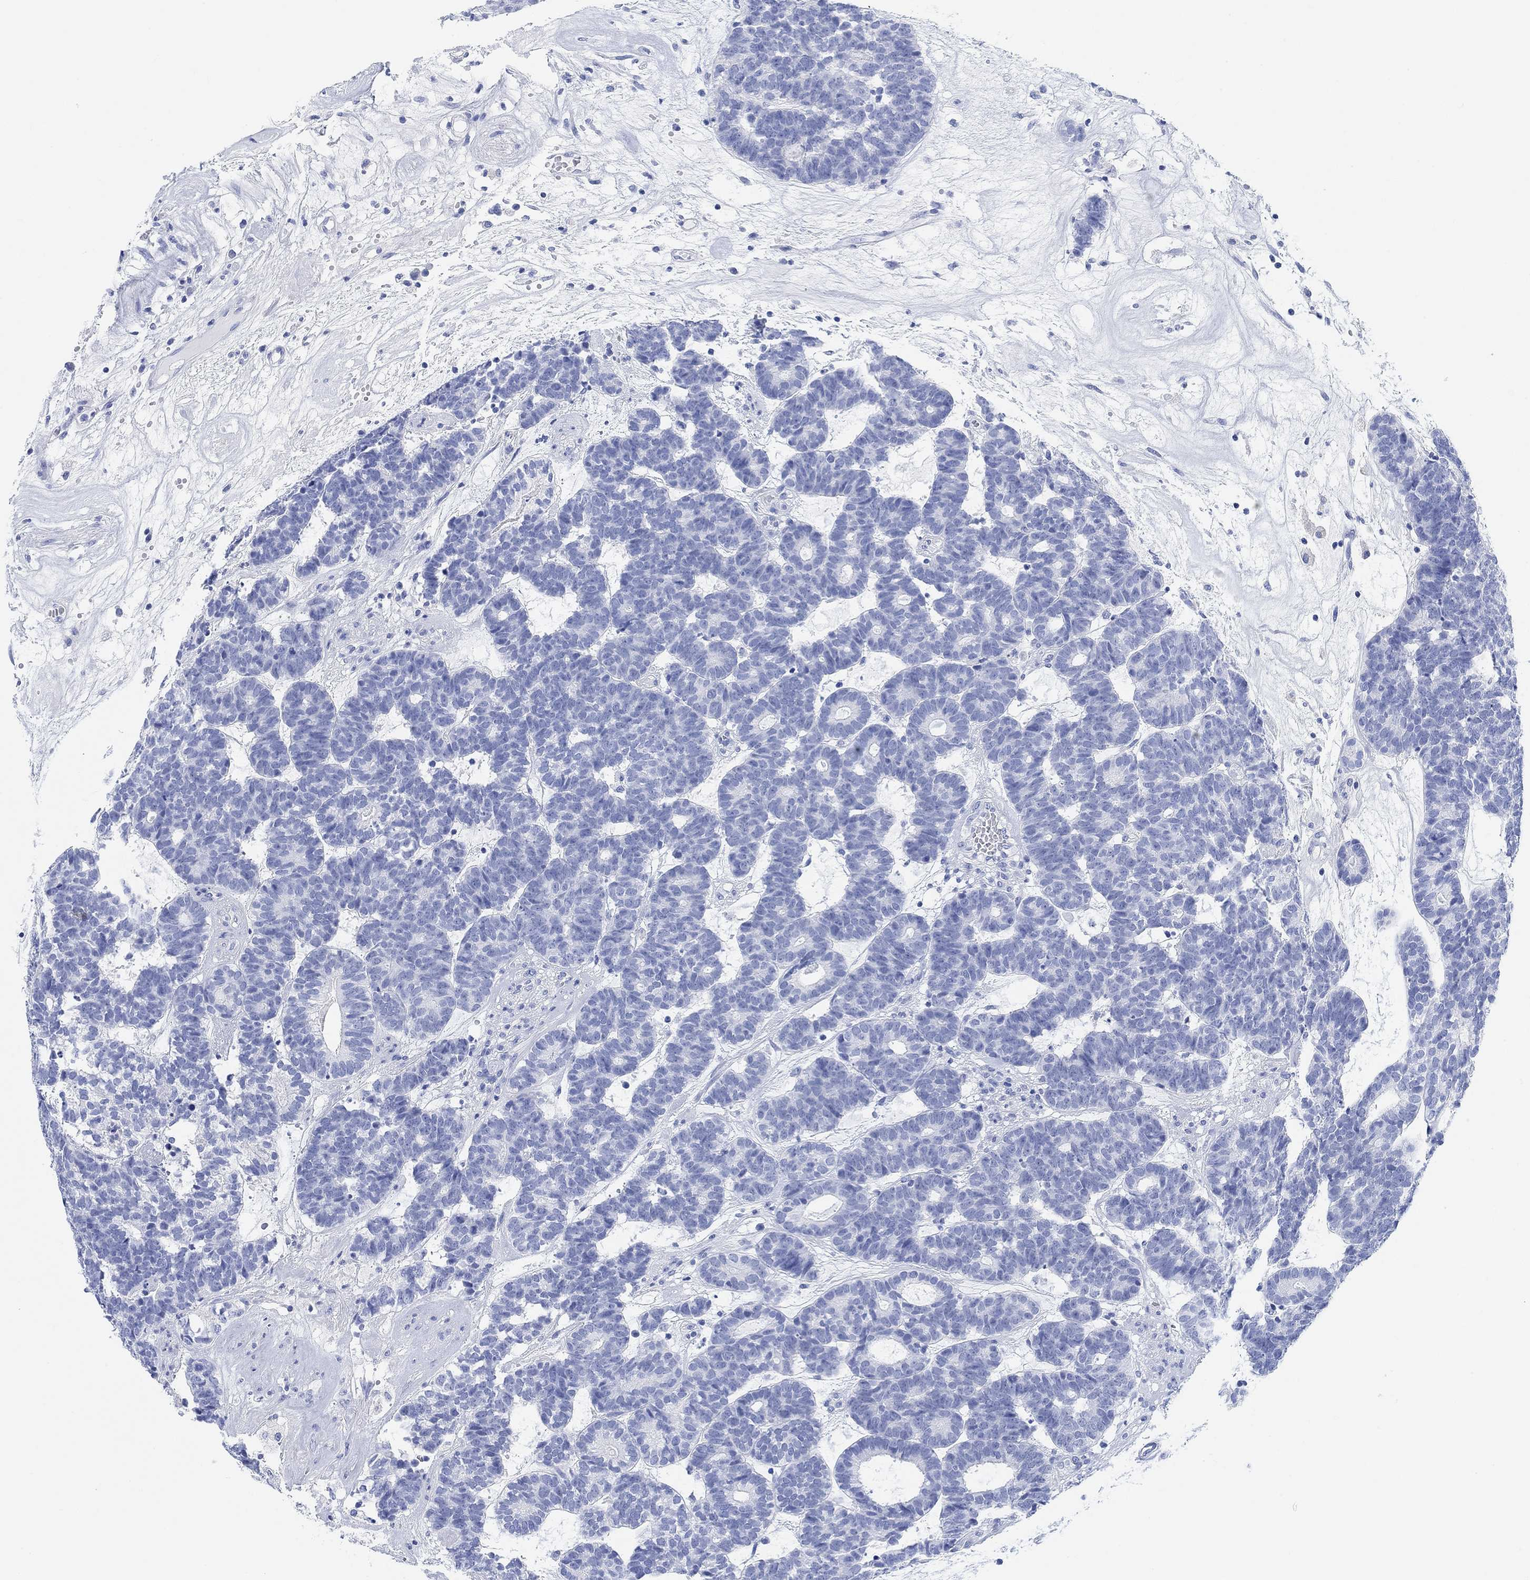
{"staining": {"intensity": "negative", "quantity": "none", "location": "none"}, "tissue": "head and neck cancer", "cell_type": "Tumor cells", "image_type": "cancer", "snomed": [{"axis": "morphology", "description": "Adenocarcinoma, NOS"}, {"axis": "topography", "description": "Head-Neck"}], "caption": "Head and neck cancer was stained to show a protein in brown. There is no significant staining in tumor cells.", "gene": "ANKRD33", "patient": {"sex": "female", "age": 81}}